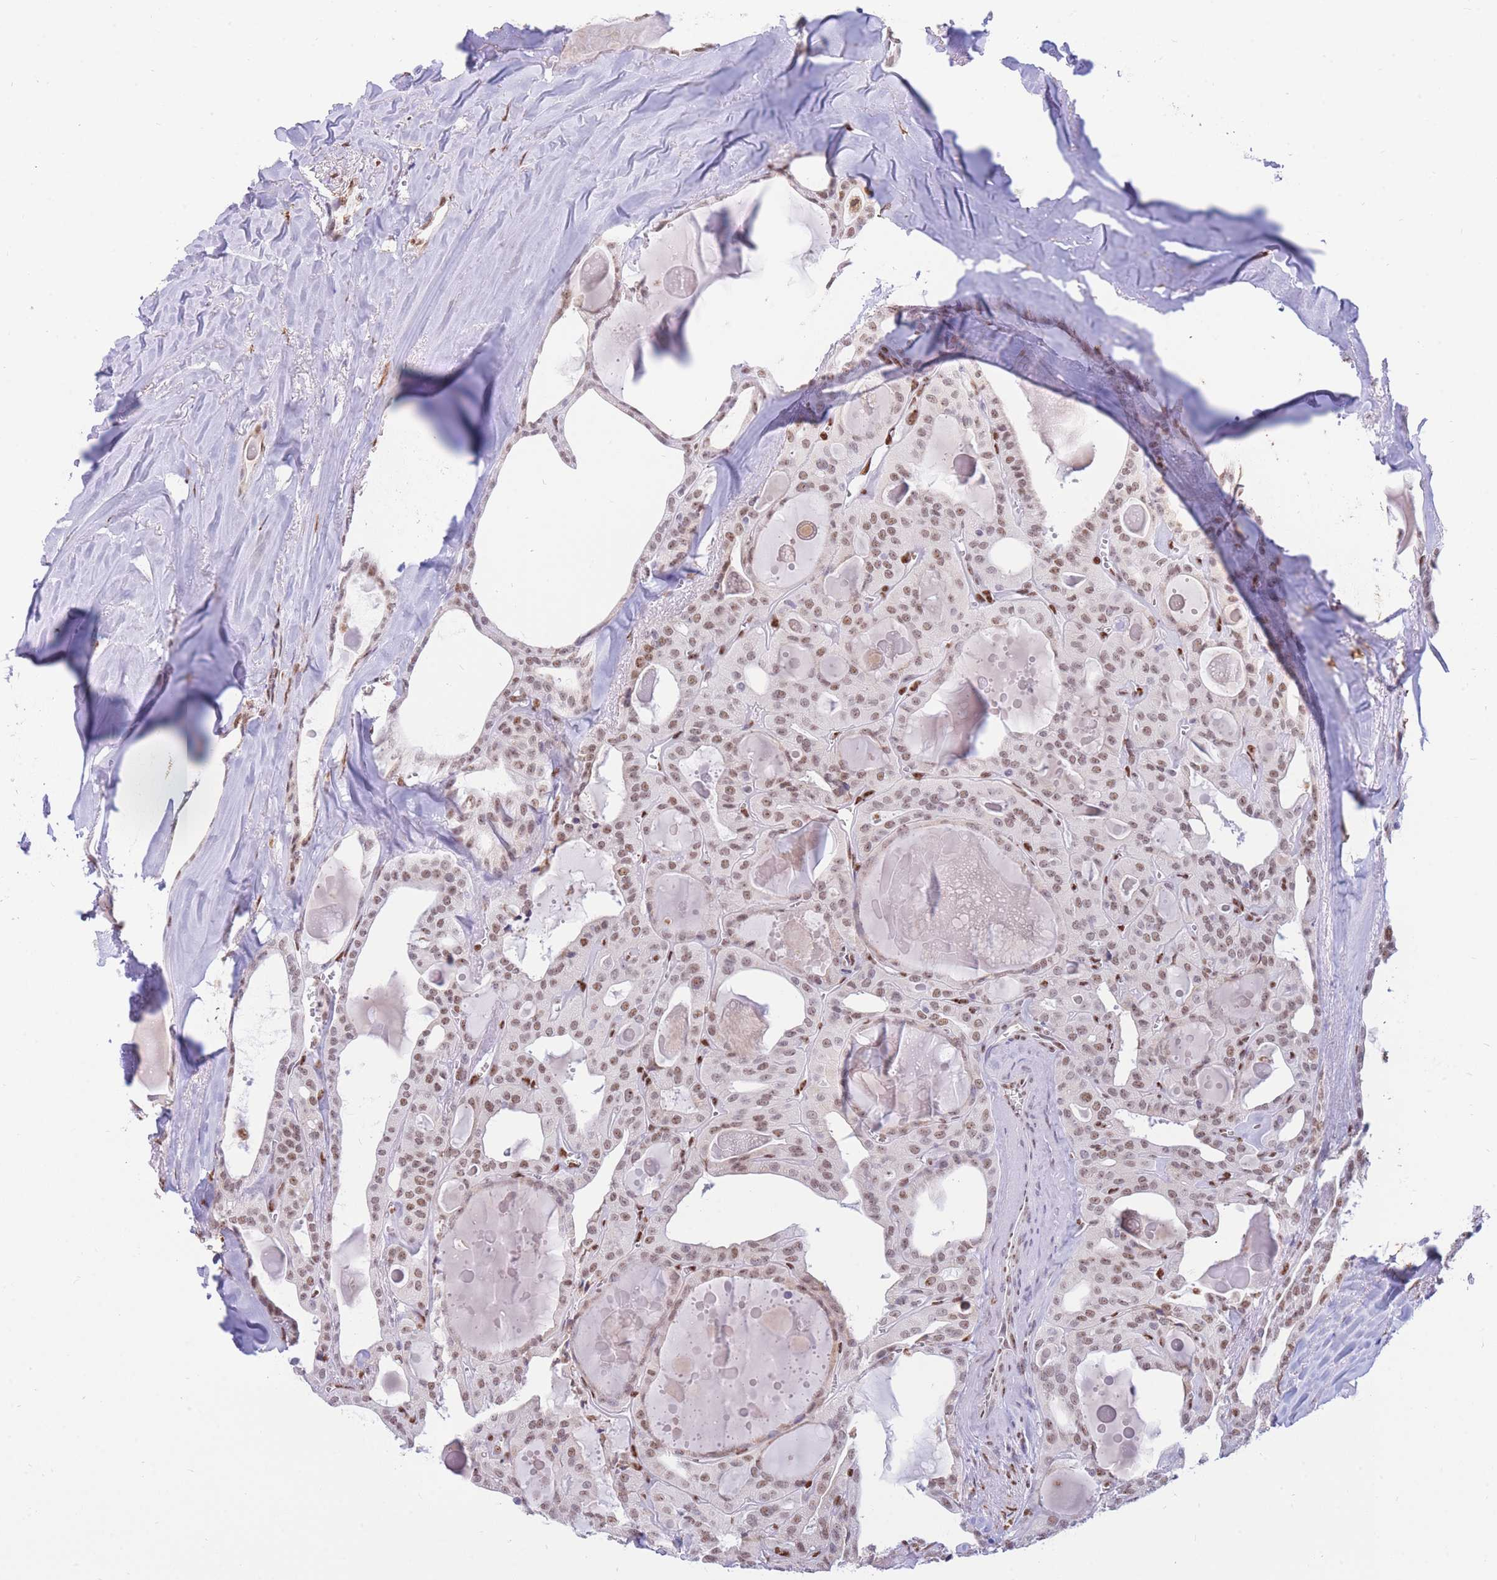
{"staining": {"intensity": "weak", "quantity": ">75%", "location": "nuclear"}, "tissue": "thyroid cancer", "cell_type": "Tumor cells", "image_type": "cancer", "snomed": [{"axis": "morphology", "description": "Papillary adenocarcinoma, NOS"}, {"axis": "topography", "description": "Thyroid gland"}], "caption": "Immunohistochemical staining of human thyroid cancer reveals low levels of weak nuclear positivity in approximately >75% of tumor cells. The staining was performed using DAB (3,3'-diaminobenzidine), with brown indicating positive protein expression. Nuclei are stained blue with hematoxylin.", "gene": "FAM153A", "patient": {"sex": "male", "age": 52}}